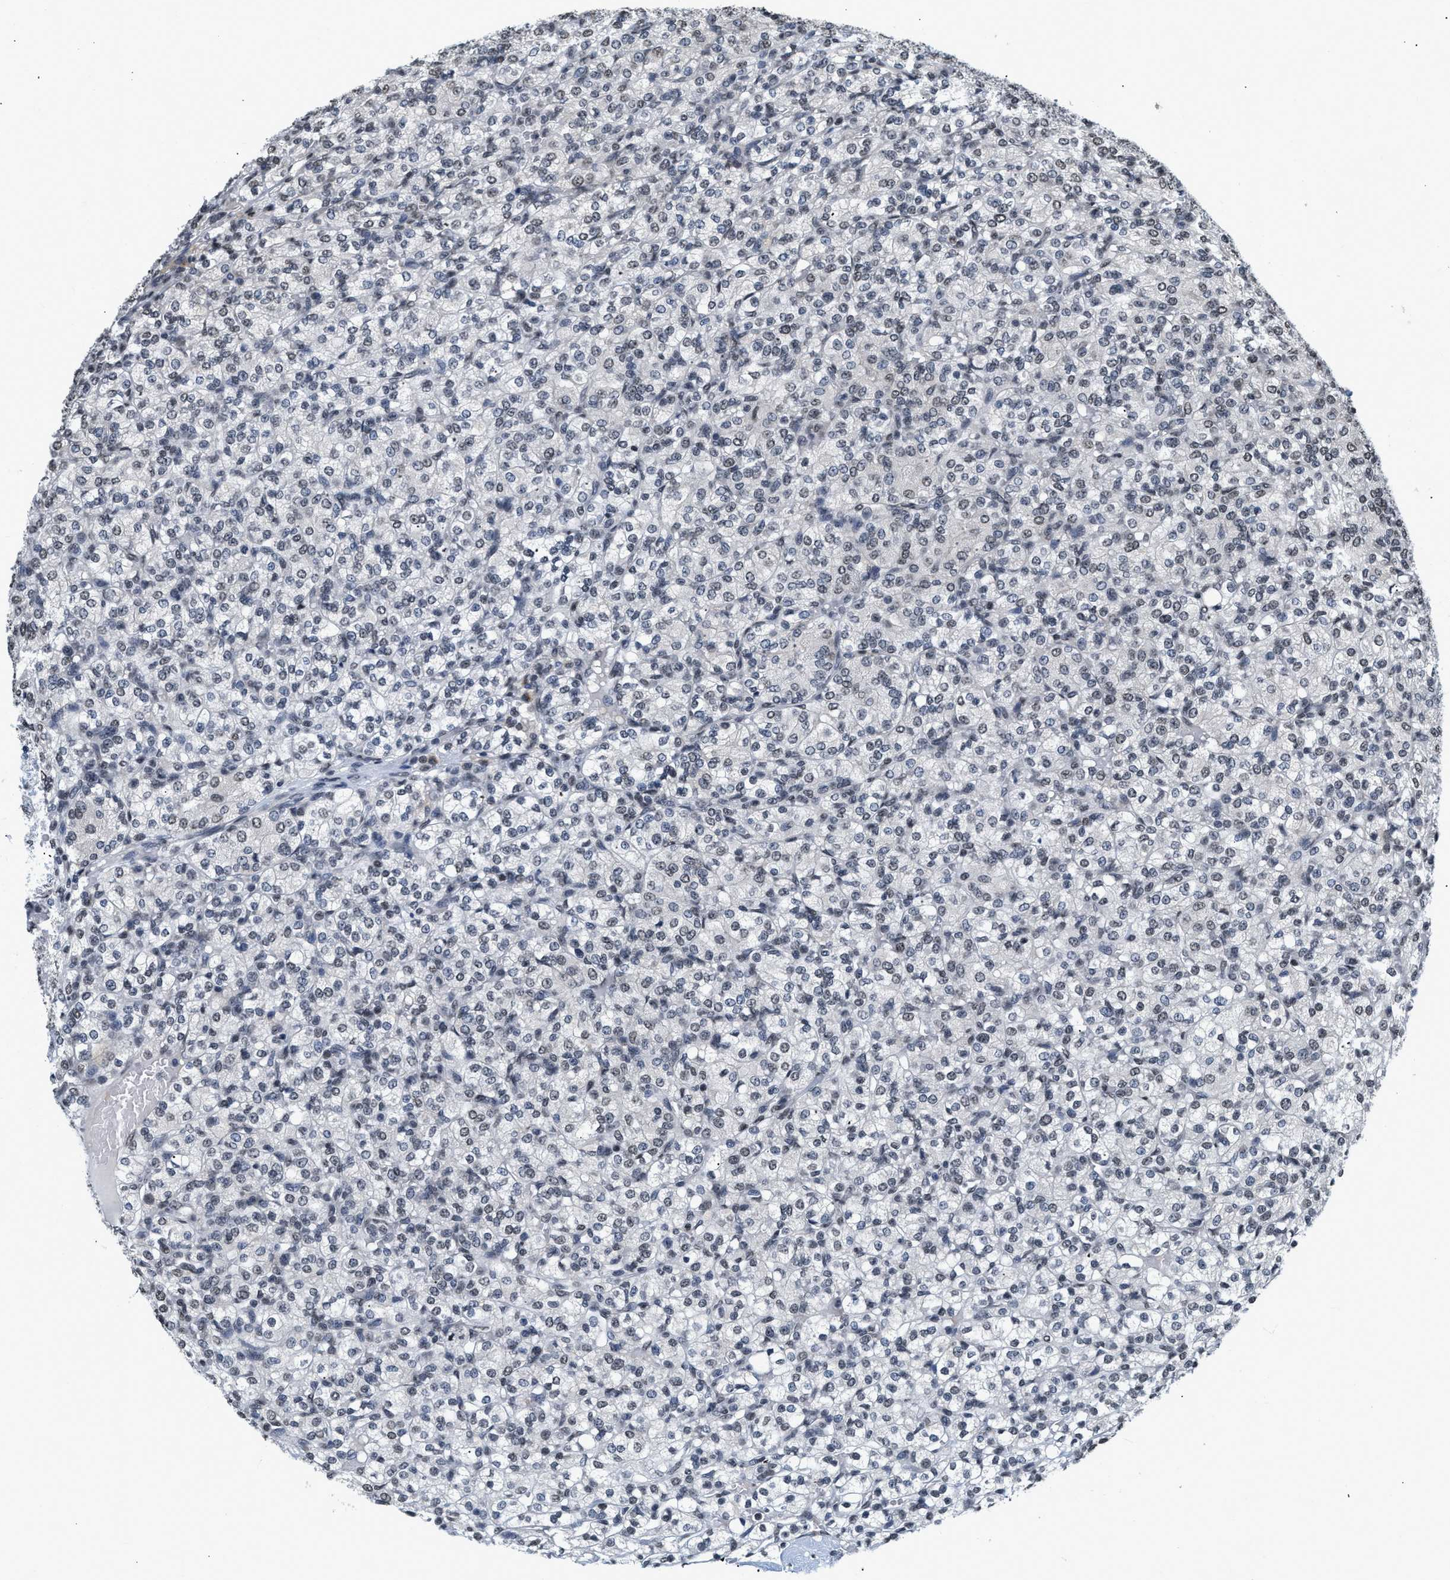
{"staining": {"intensity": "weak", "quantity": "<25%", "location": "nuclear"}, "tissue": "renal cancer", "cell_type": "Tumor cells", "image_type": "cancer", "snomed": [{"axis": "morphology", "description": "Adenocarcinoma, NOS"}, {"axis": "topography", "description": "Kidney"}], "caption": "High power microscopy image of an immunohistochemistry photomicrograph of renal cancer (adenocarcinoma), revealing no significant positivity in tumor cells.", "gene": "RAF1", "patient": {"sex": "male", "age": 77}}